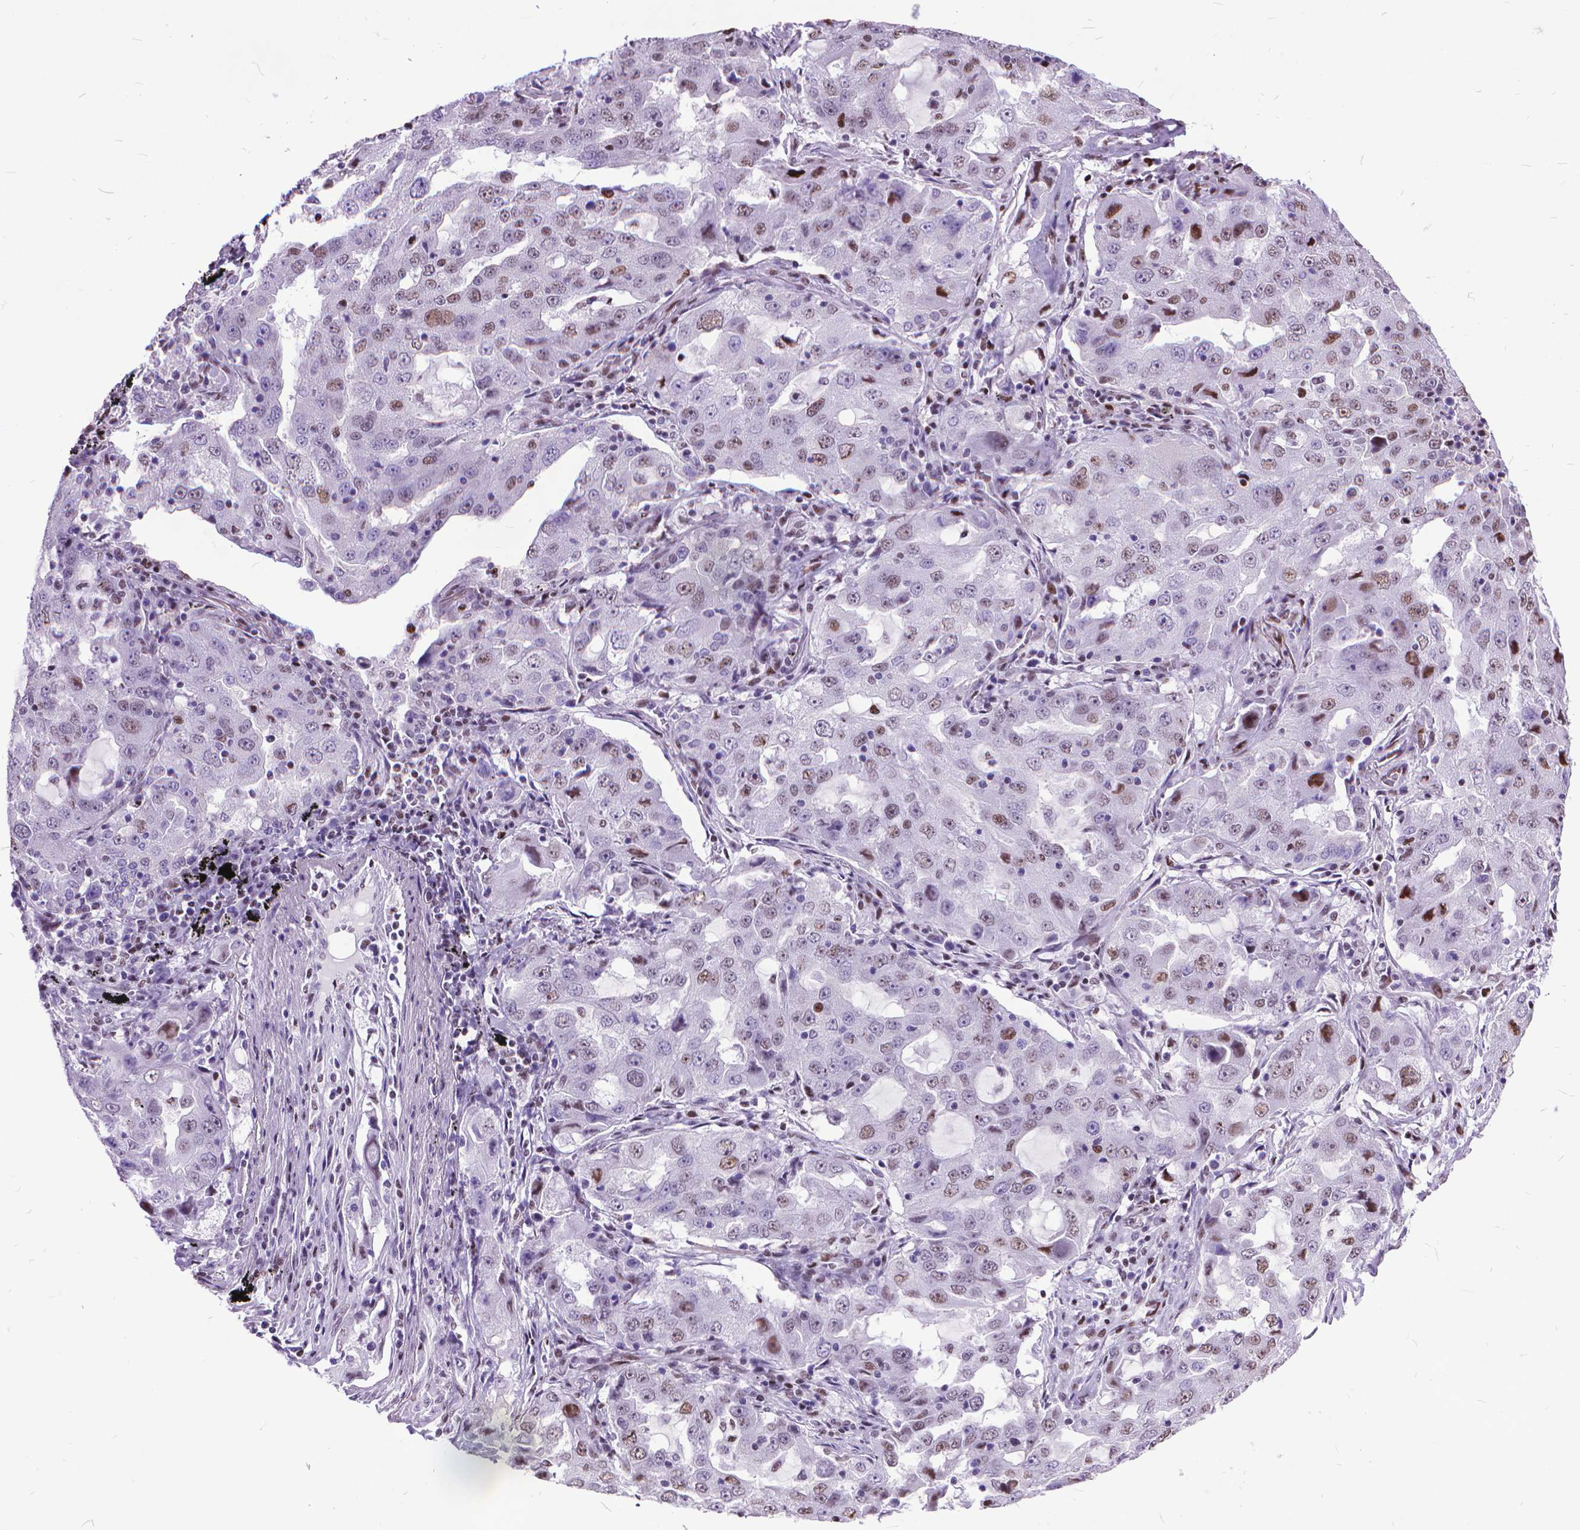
{"staining": {"intensity": "moderate", "quantity": "25%-75%", "location": "nuclear"}, "tissue": "lung cancer", "cell_type": "Tumor cells", "image_type": "cancer", "snomed": [{"axis": "morphology", "description": "Adenocarcinoma, NOS"}, {"axis": "topography", "description": "Lung"}], "caption": "This histopathology image exhibits adenocarcinoma (lung) stained with immunohistochemistry to label a protein in brown. The nuclear of tumor cells show moderate positivity for the protein. Nuclei are counter-stained blue.", "gene": "POLE4", "patient": {"sex": "female", "age": 61}}